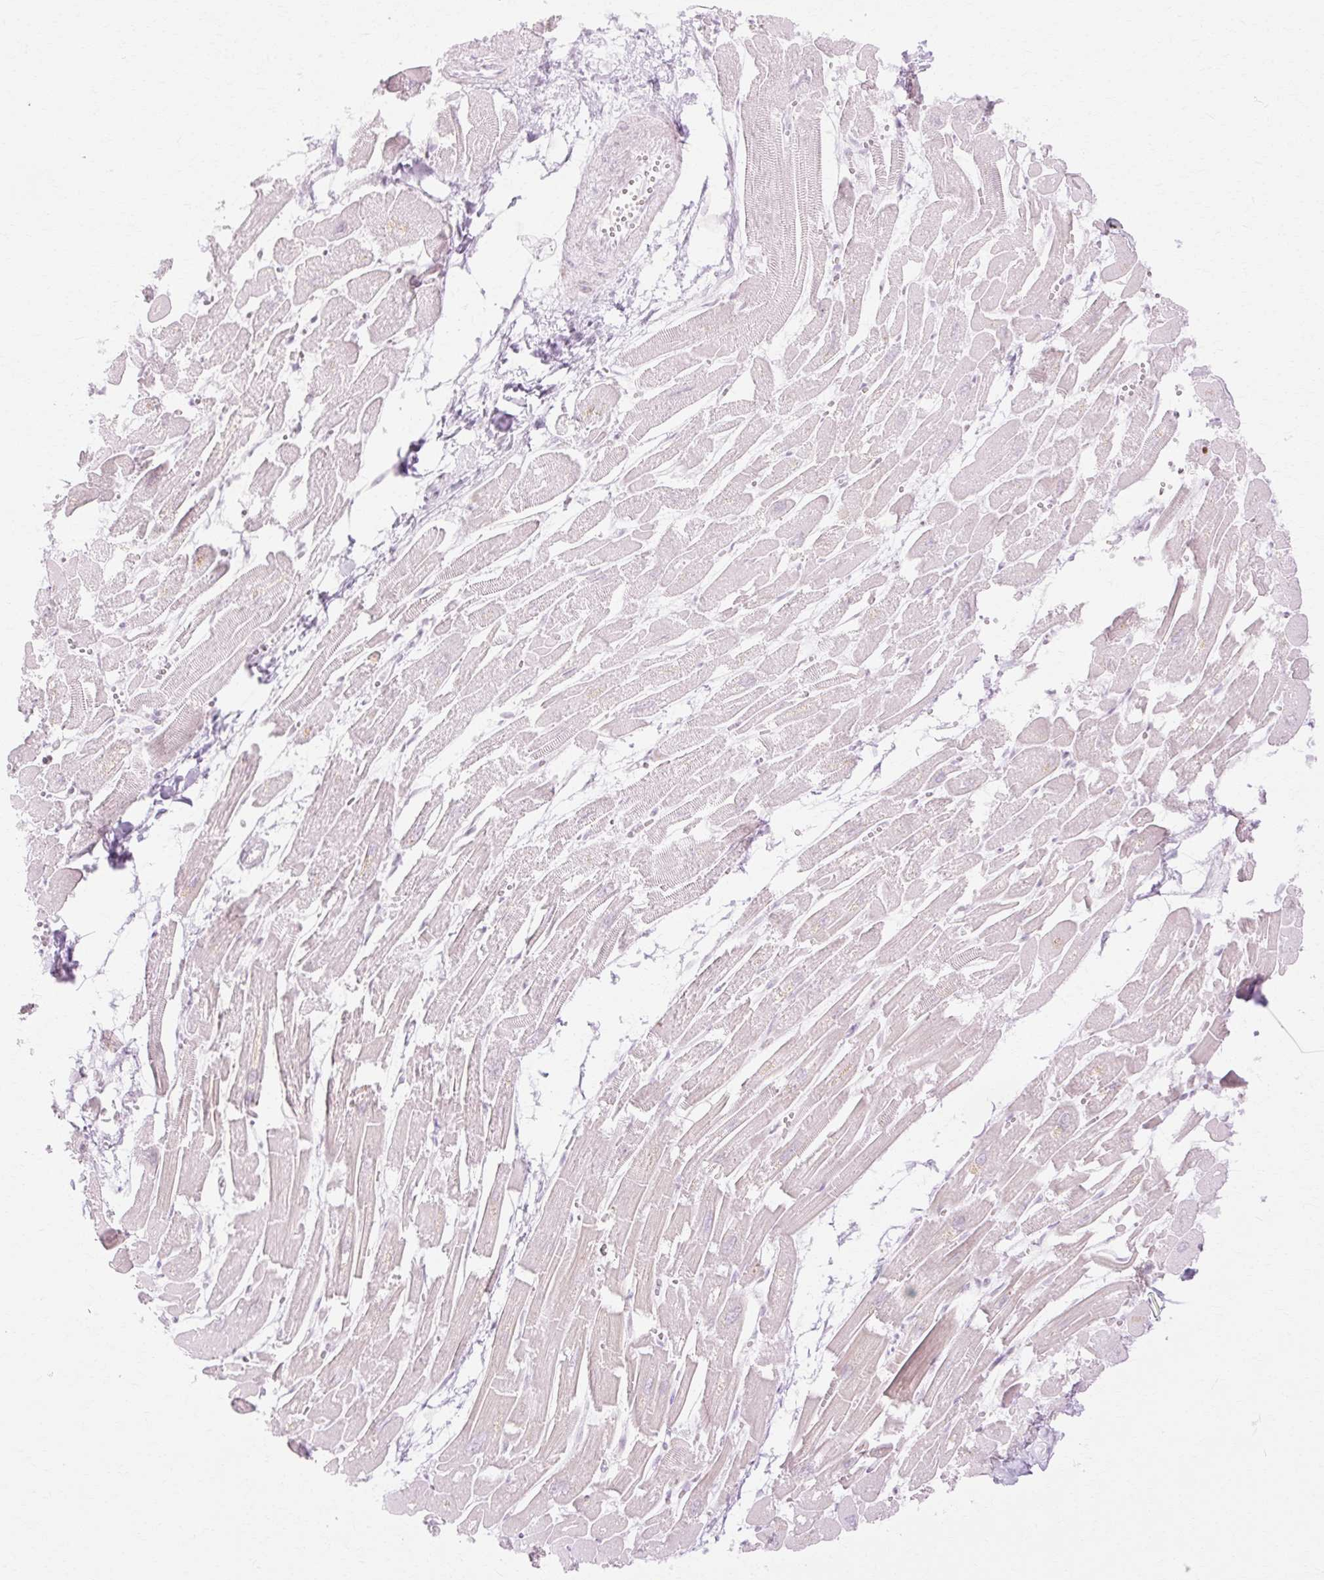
{"staining": {"intensity": "moderate", "quantity": "25%-75%", "location": "cytoplasmic/membranous"}, "tissue": "heart muscle", "cell_type": "Cardiomyocytes", "image_type": "normal", "snomed": [{"axis": "morphology", "description": "Normal tissue, NOS"}, {"axis": "topography", "description": "Heart"}], "caption": "Protein analysis of unremarkable heart muscle reveals moderate cytoplasmic/membranous expression in about 25%-75% of cardiomyocytes. The protein of interest is shown in brown color, while the nuclei are stained blue.", "gene": "C3orf49", "patient": {"sex": "male", "age": 54}}